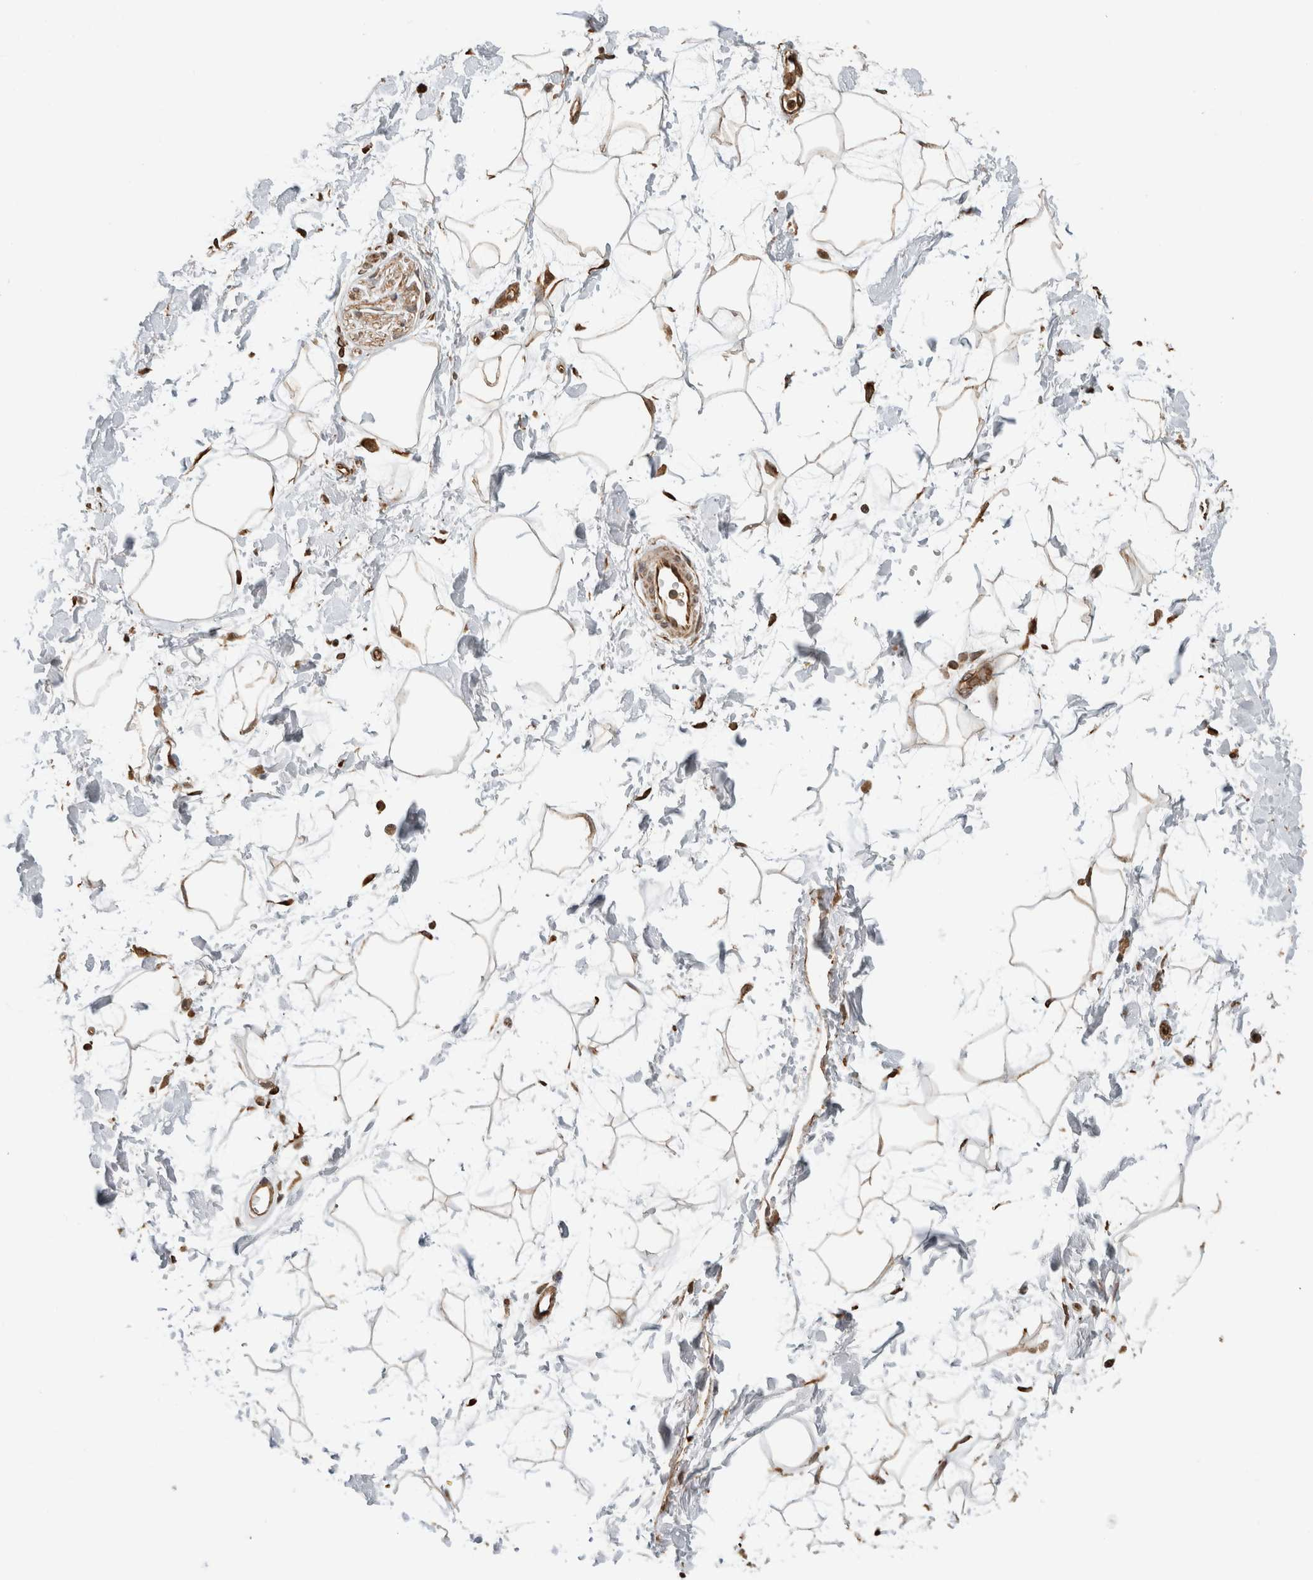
{"staining": {"intensity": "weak", "quantity": ">75%", "location": "cytoplasmic/membranous,nuclear"}, "tissue": "adipose tissue", "cell_type": "Adipocytes", "image_type": "normal", "snomed": [{"axis": "morphology", "description": "Normal tissue, NOS"}, {"axis": "topography", "description": "Soft tissue"}], "caption": "IHC of normal human adipose tissue displays low levels of weak cytoplasmic/membranous,nuclear staining in approximately >75% of adipocytes.", "gene": "GINS4", "patient": {"sex": "male", "age": 72}}